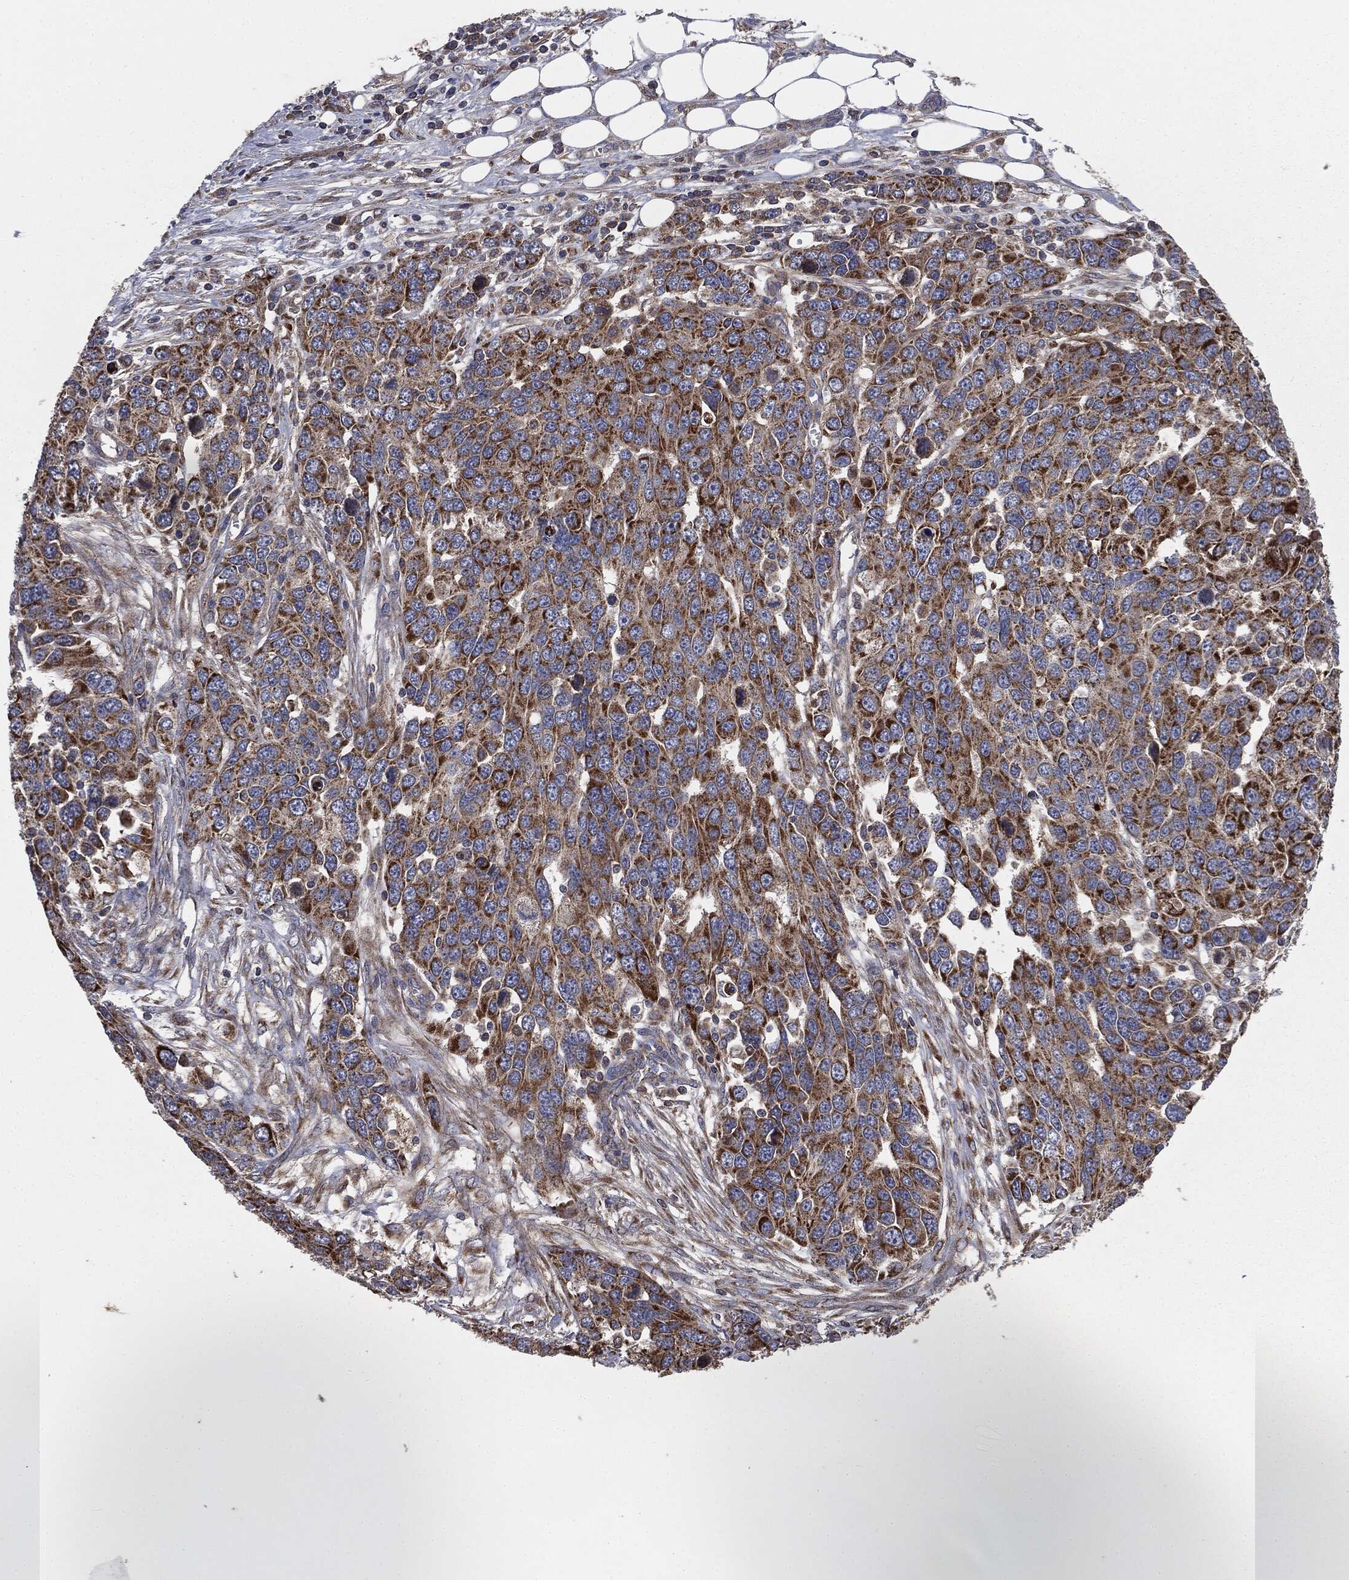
{"staining": {"intensity": "strong", "quantity": ">75%", "location": "cytoplasmic/membranous"}, "tissue": "ovarian cancer", "cell_type": "Tumor cells", "image_type": "cancer", "snomed": [{"axis": "morphology", "description": "Cystadenocarcinoma, serous, NOS"}, {"axis": "topography", "description": "Ovary"}], "caption": "Protein analysis of ovarian serous cystadenocarcinoma tissue displays strong cytoplasmic/membranous staining in approximately >75% of tumor cells.", "gene": "MAPK6", "patient": {"sex": "female", "age": 76}}